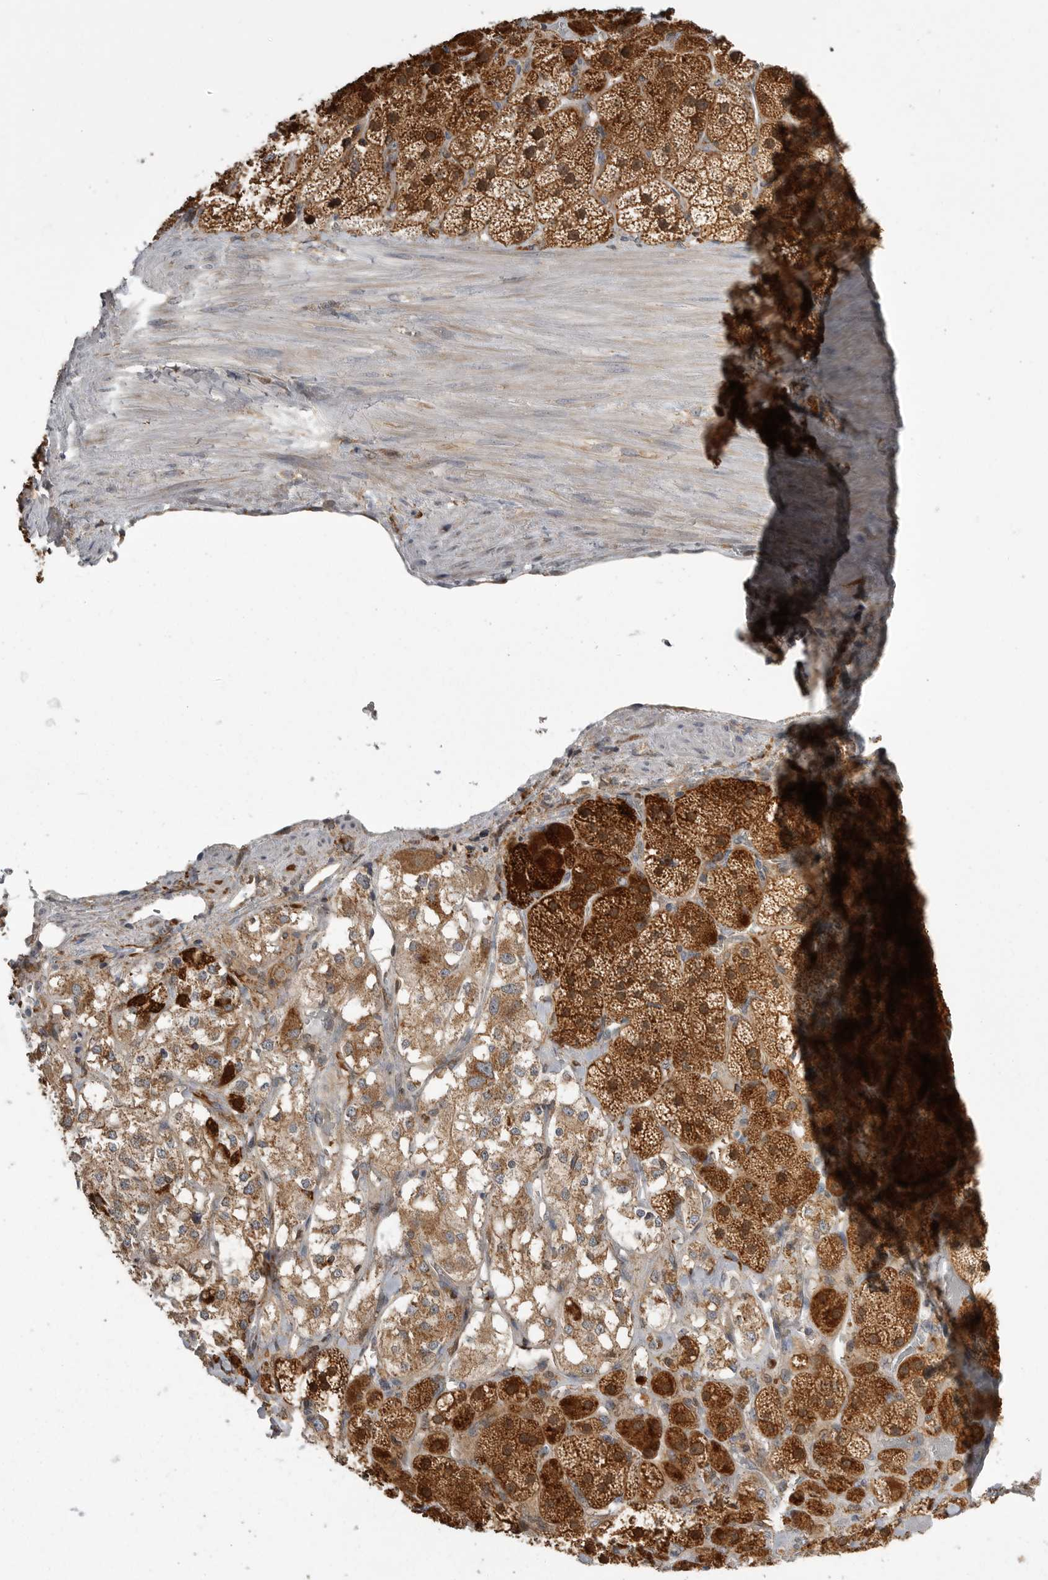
{"staining": {"intensity": "strong", "quantity": ">75%", "location": "cytoplasmic/membranous"}, "tissue": "adrenal gland", "cell_type": "Glandular cells", "image_type": "normal", "snomed": [{"axis": "morphology", "description": "Normal tissue, NOS"}, {"axis": "topography", "description": "Adrenal gland"}], "caption": "IHC (DAB (3,3'-diaminobenzidine)) staining of unremarkable adrenal gland reveals strong cytoplasmic/membranous protein expression in approximately >75% of glandular cells.", "gene": "KYAT3", "patient": {"sex": "male", "age": 57}}